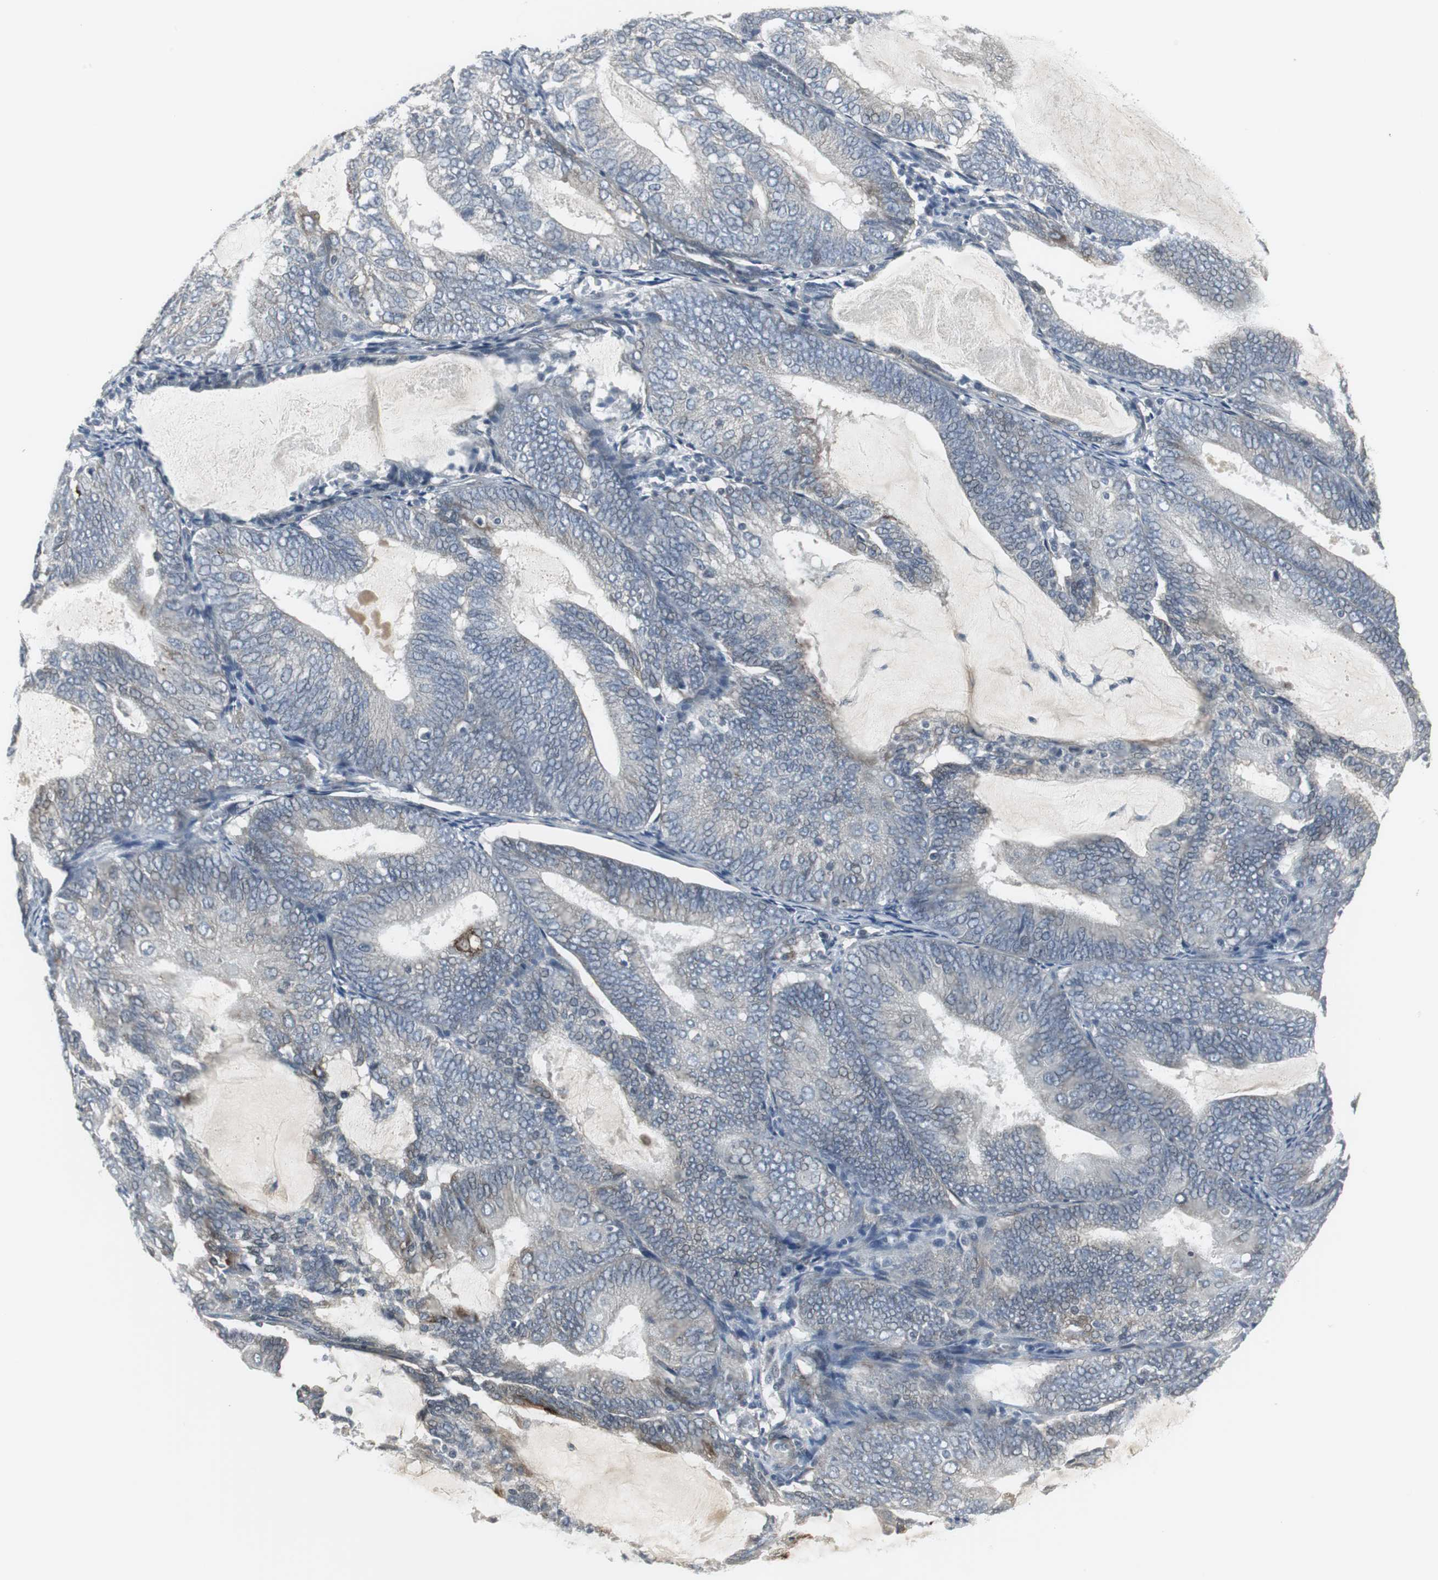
{"staining": {"intensity": "weak", "quantity": "<25%", "location": "cytoplasmic/membranous"}, "tissue": "endometrial cancer", "cell_type": "Tumor cells", "image_type": "cancer", "snomed": [{"axis": "morphology", "description": "Adenocarcinoma, NOS"}, {"axis": "topography", "description": "Endometrium"}], "caption": "An image of human endometrial adenocarcinoma is negative for staining in tumor cells. The staining is performed using DAB (3,3'-diaminobenzidine) brown chromogen with nuclei counter-stained in using hematoxylin.", "gene": "SCYL3", "patient": {"sex": "female", "age": 81}}